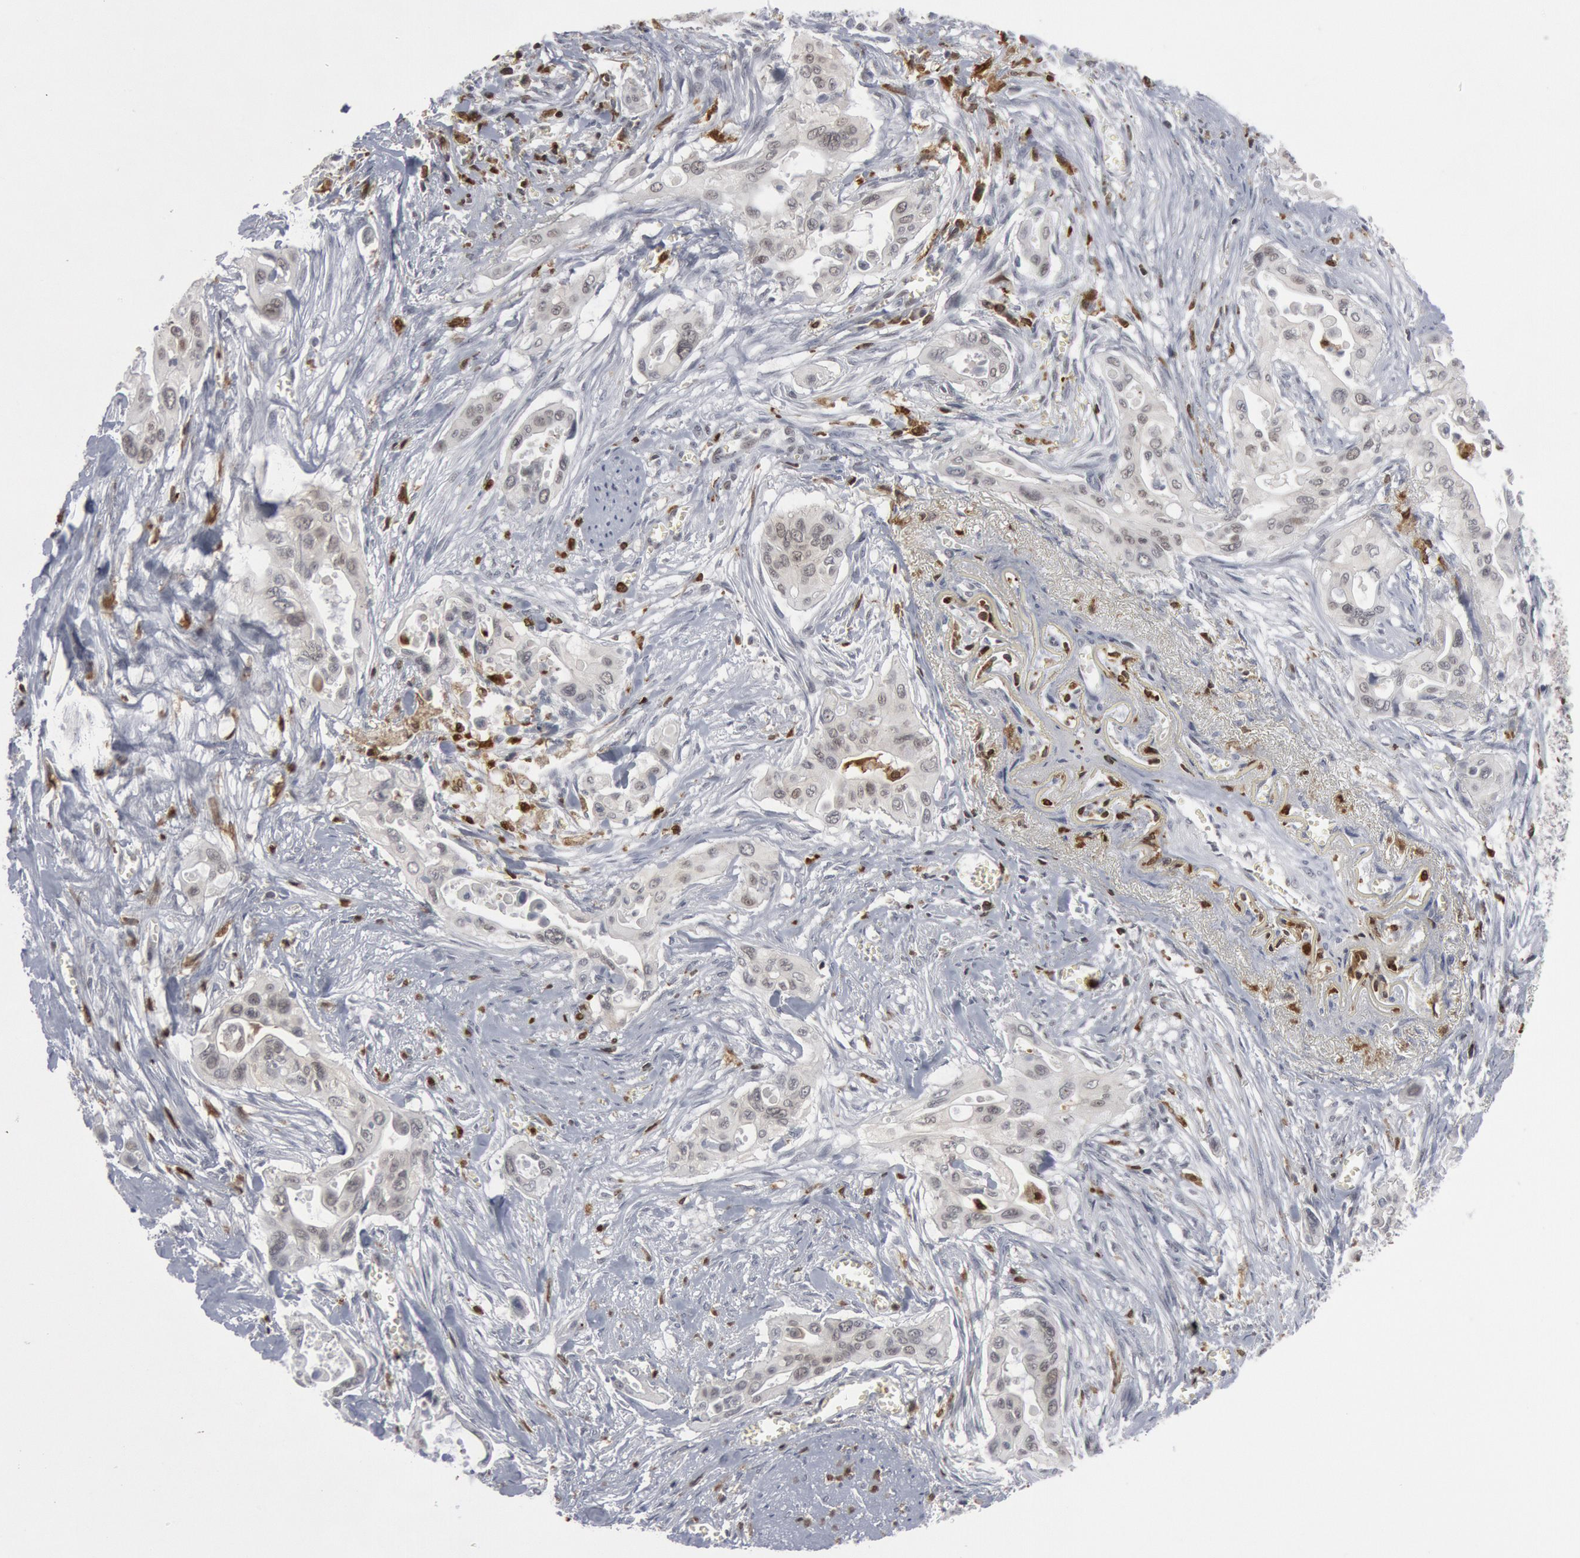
{"staining": {"intensity": "weak", "quantity": ">75%", "location": "cytoplasmic/membranous"}, "tissue": "pancreatic cancer", "cell_type": "Tumor cells", "image_type": "cancer", "snomed": [{"axis": "morphology", "description": "Adenocarcinoma, NOS"}, {"axis": "topography", "description": "Pancreas"}], "caption": "About >75% of tumor cells in human pancreatic cancer (adenocarcinoma) demonstrate weak cytoplasmic/membranous protein staining as visualized by brown immunohistochemical staining.", "gene": "PTPN6", "patient": {"sex": "male", "age": 77}}